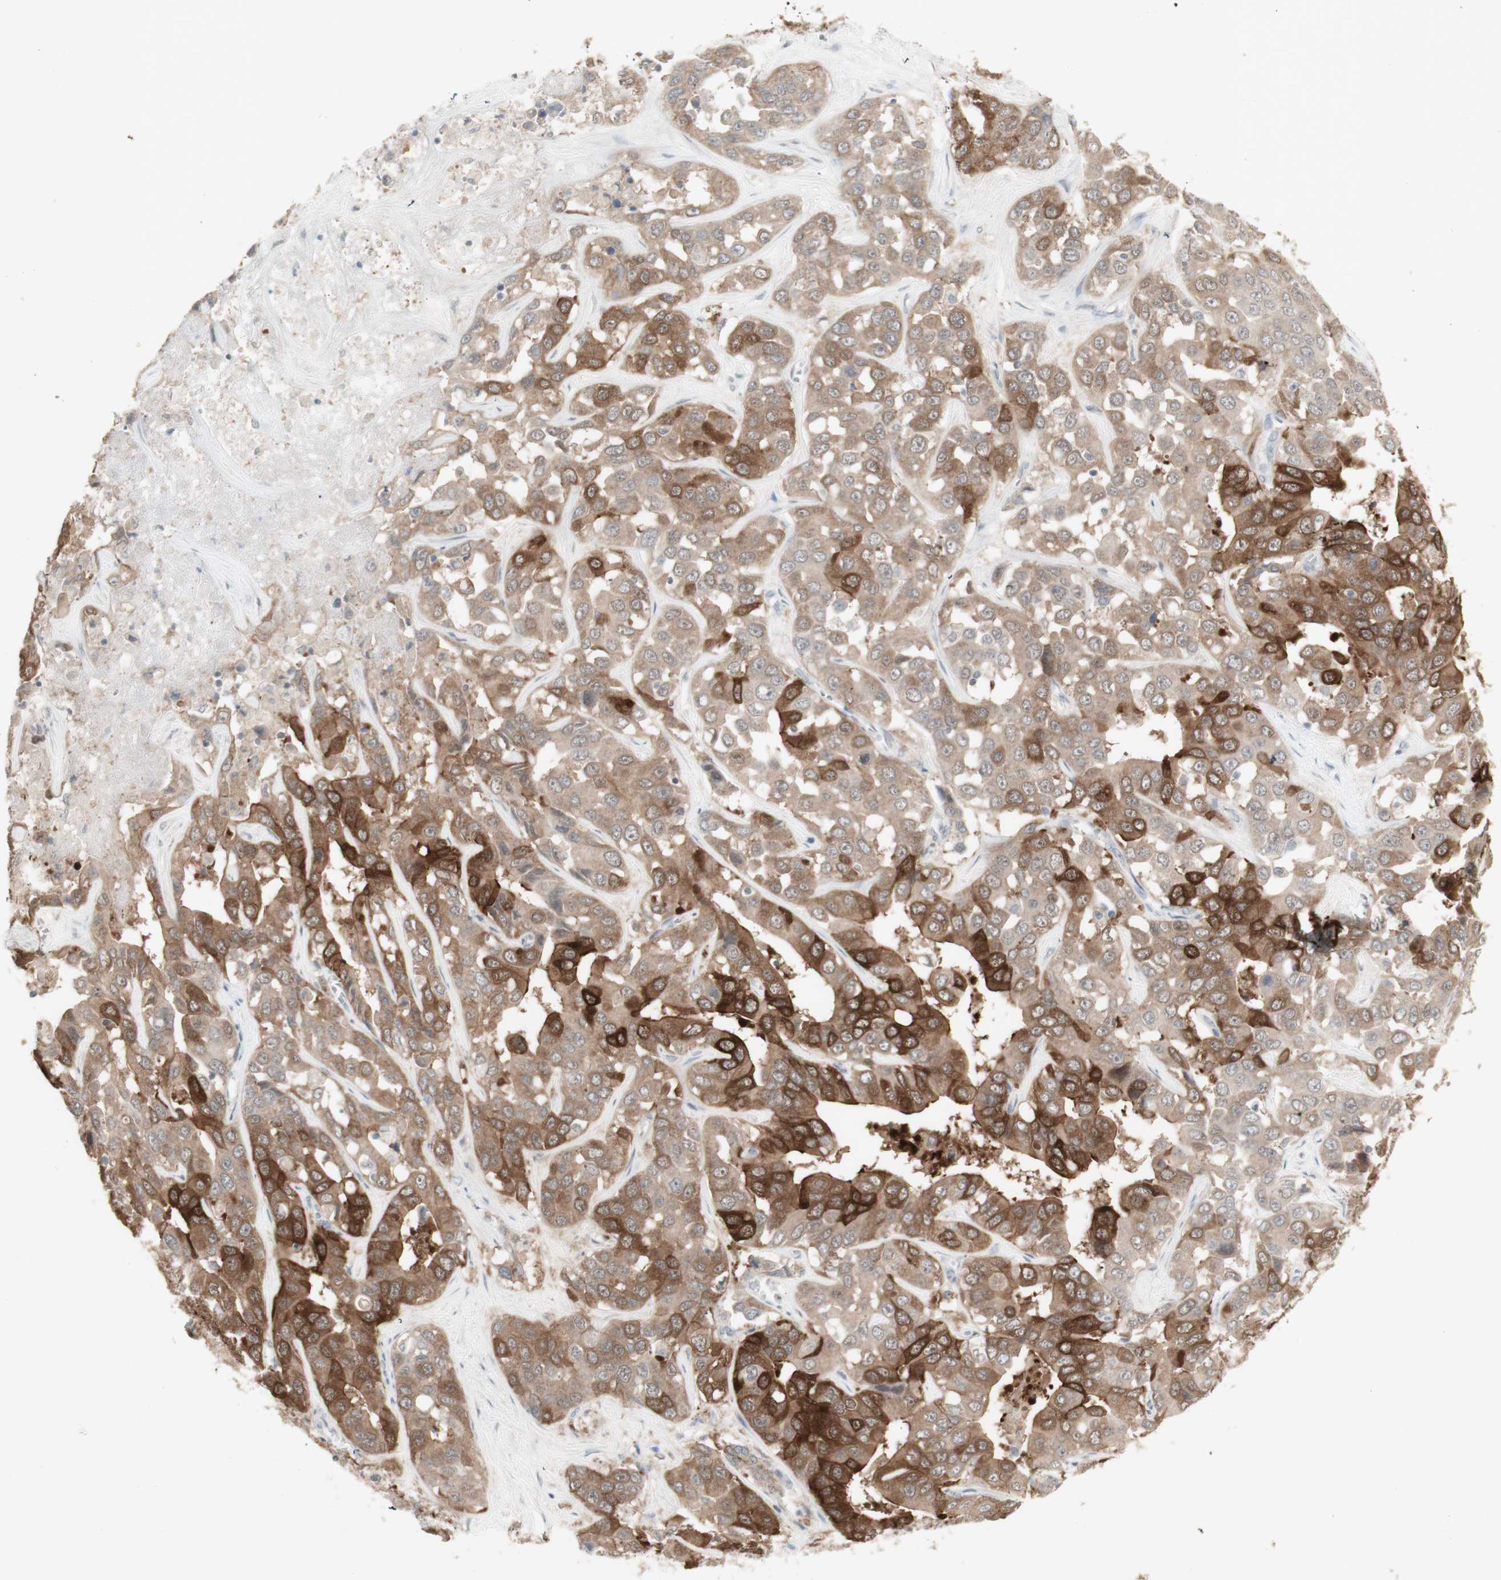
{"staining": {"intensity": "strong", "quantity": ">75%", "location": "cytoplasmic/membranous"}, "tissue": "liver cancer", "cell_type": "Tumor cells", "image_type": "cancer", "snomed": [{"axis": "morphology", "description": "Cholangiocarcinoma"}, {"axis": "topography", "description": "Liver"}], "caption": "The photomicrograph shows a brown stain indicating the presence of a protein in the cytoplasmic/membranous of tumor cells in cholangiocarcinoma (liver).", "gene": "C1orf116", "patient": {"sex": "female", "age": 52}}